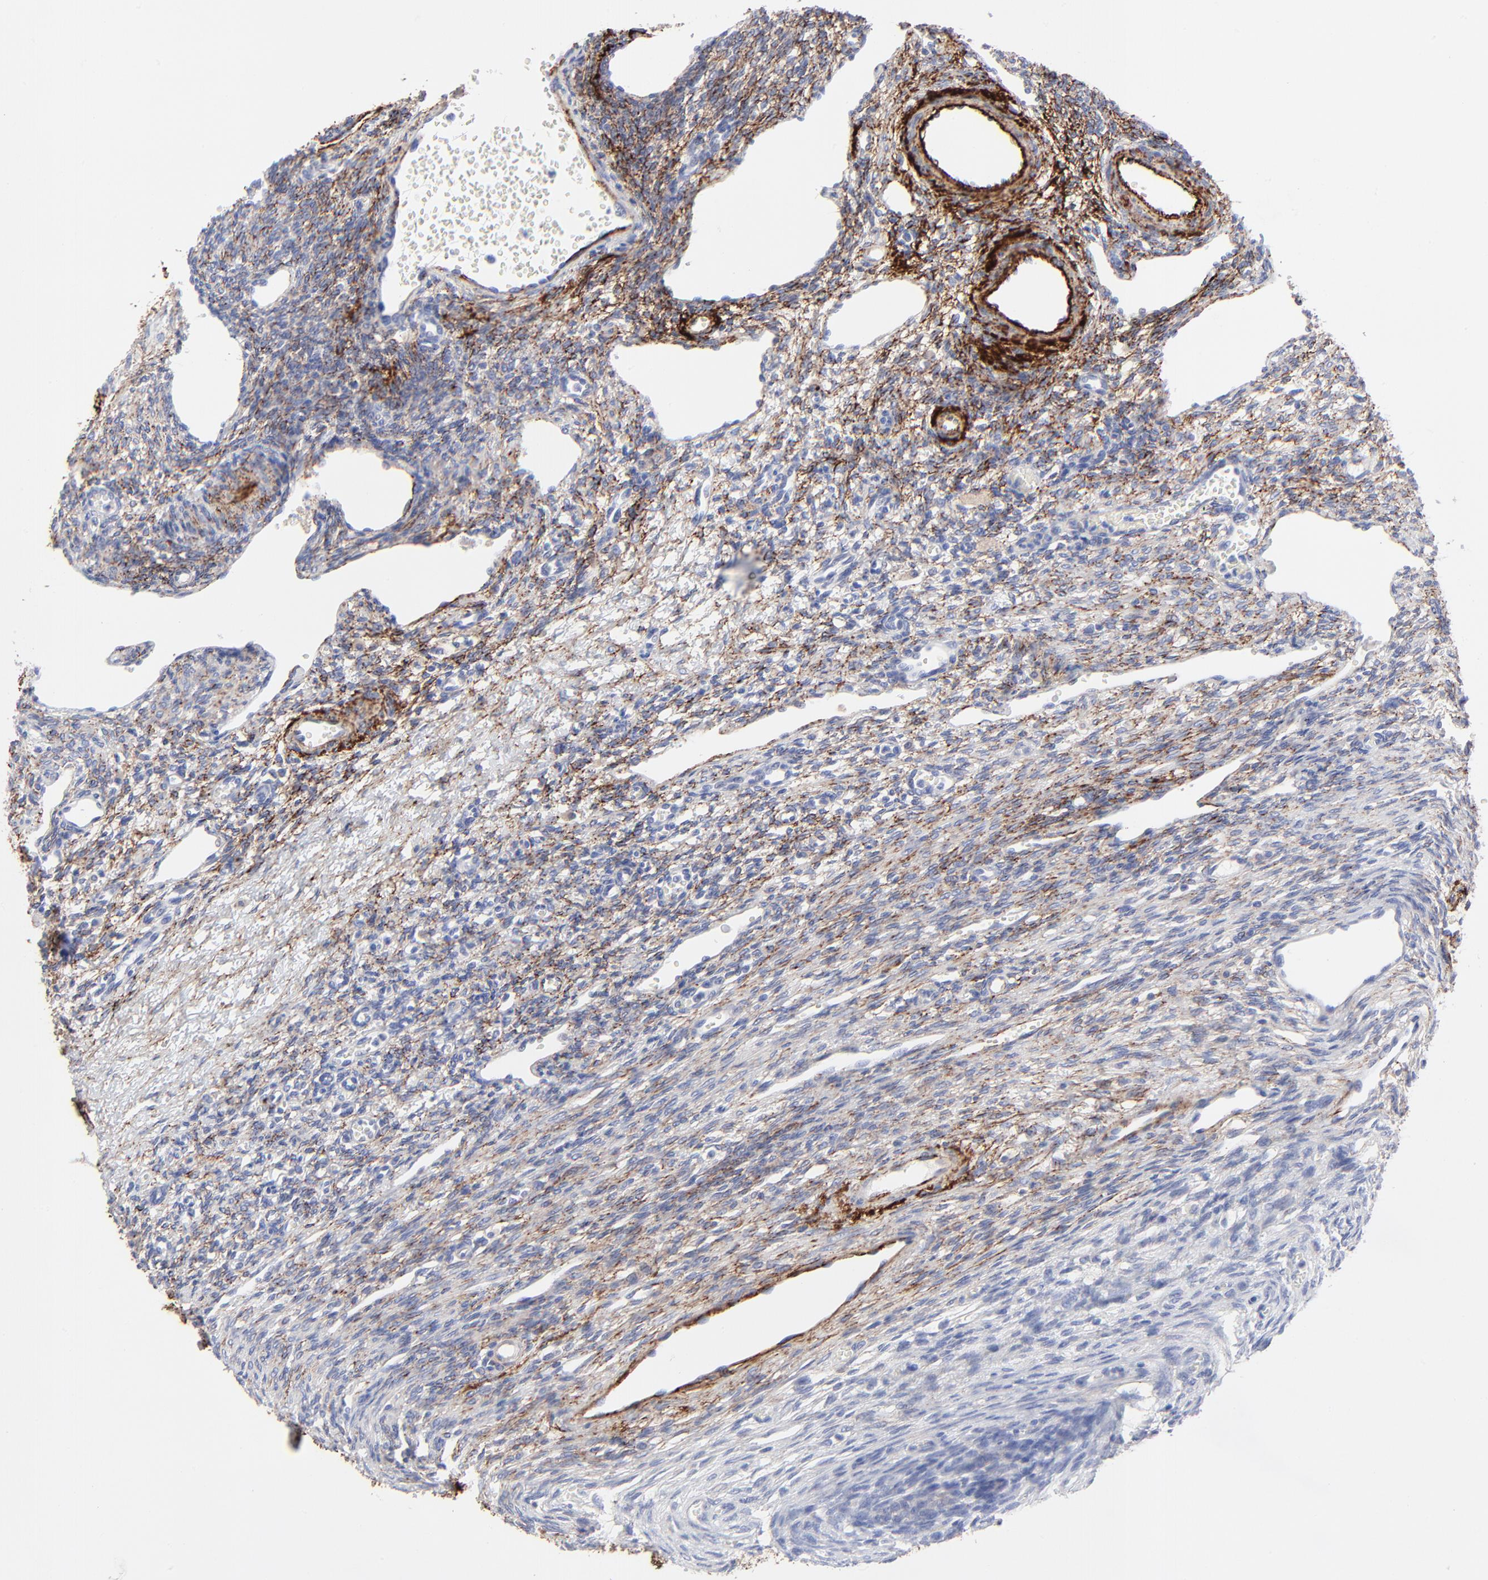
{"staining": {"intensity": "moderate", "quantity": ">75%", "location": "cytoplasmic/membranous"}, "tissue": "ovary", "cell_type": "Ovarian stroma cells", "image_type": "normal", "snomed": [{"axis": "morphology", "description": "Normal tissue, NOS"}, {"axis": "topography", "description": "Ovary"}], "caption": "Protein staining of unremarkable ovary demonstrates moderate cytoplasmic/membranous expression in about >75% of ovarian stroma cells. Immunohistochemistry (ihc) stains the protein in brown and the nuclei are stained blue.", "gene": "FBLN2", "patient": {"sex": "female", "age": 33}}